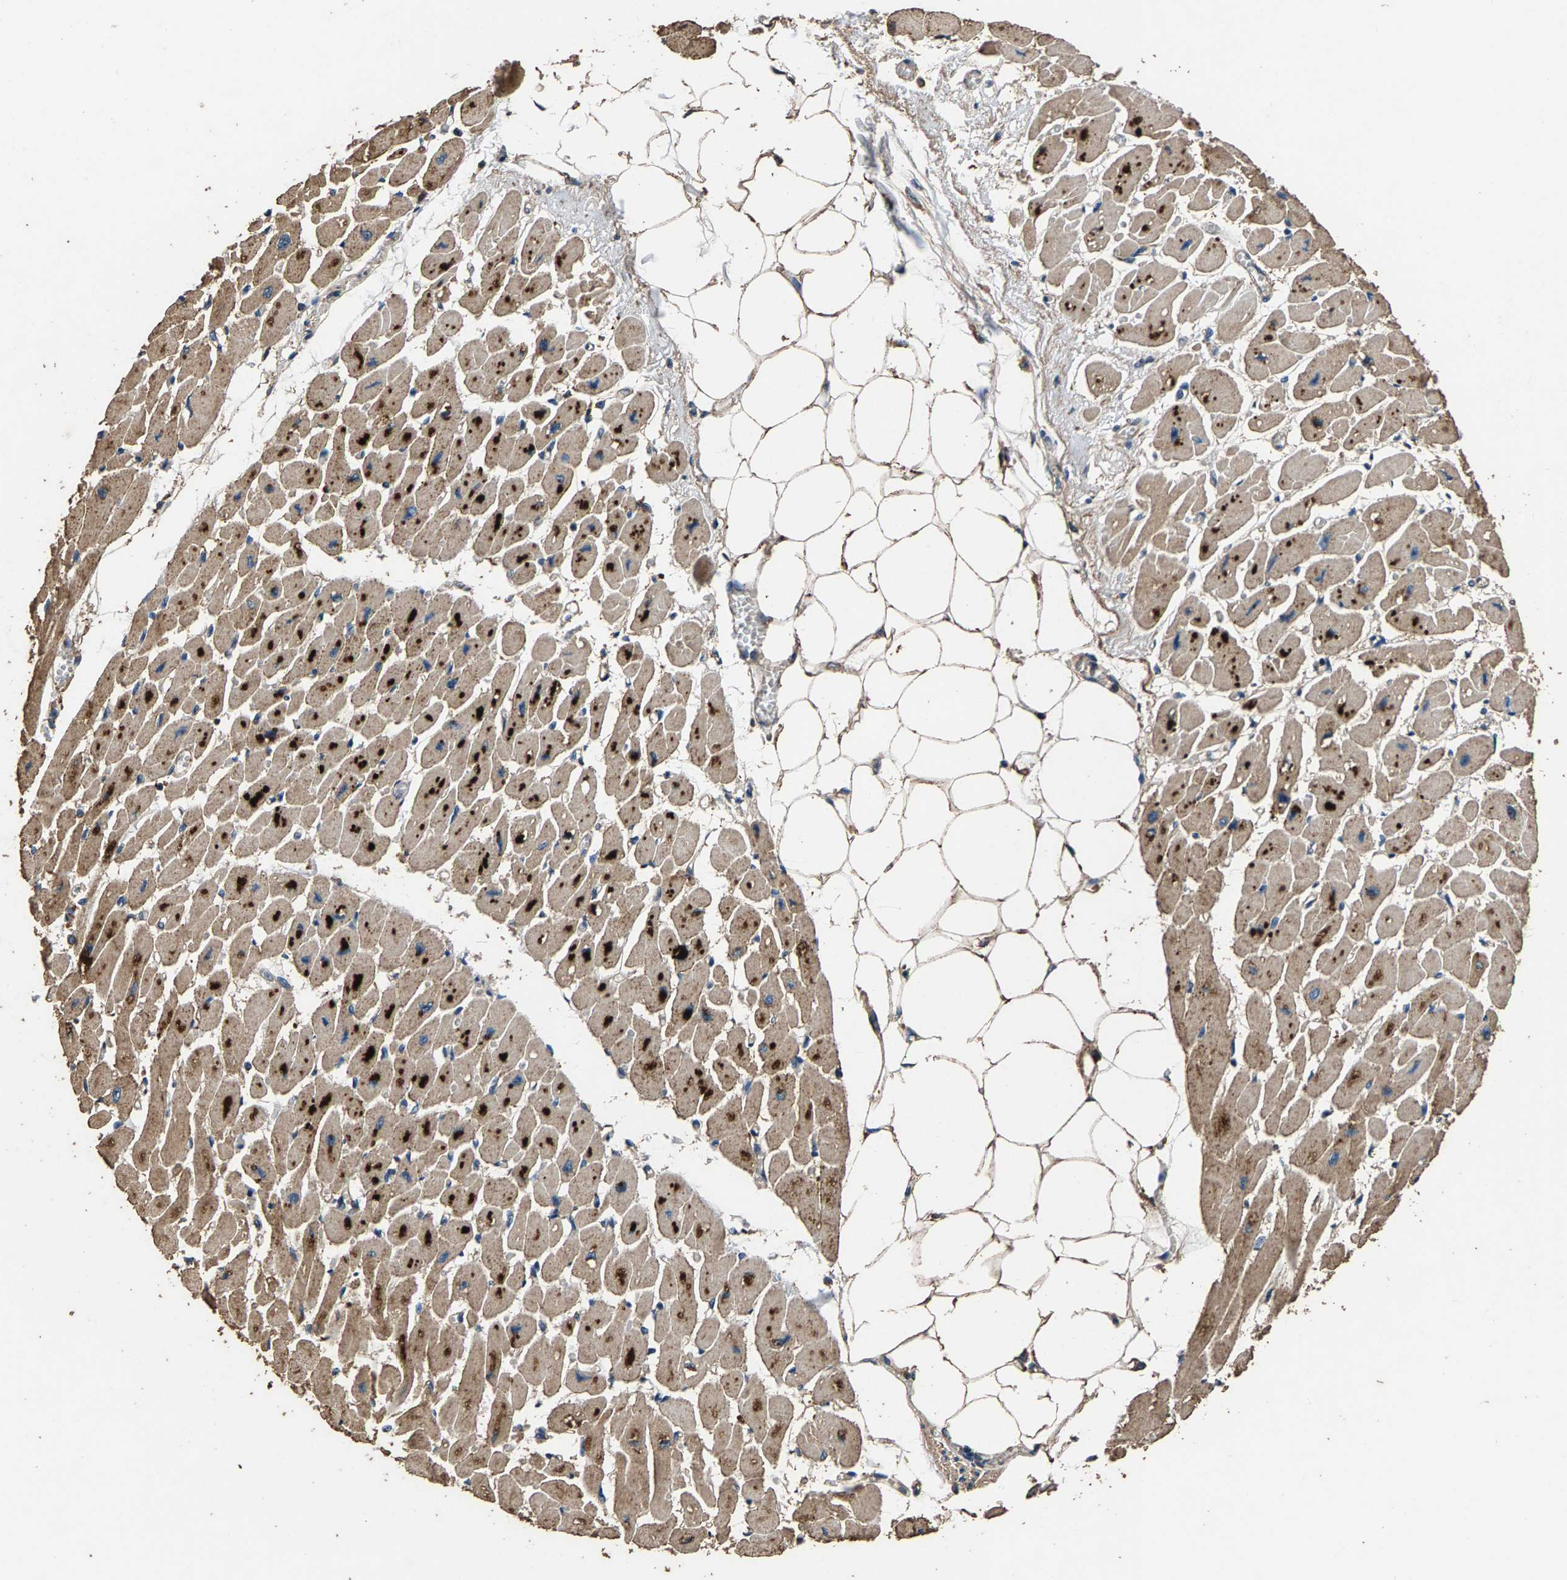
{"staining": {"intensity": "strong", "quantity": ">75%", "location": "cytoplasmic/membranous"}, "tissue": "heart muscle", "cell_type": "Cardiomyocytes", "image_type": "normal", "snomed": [{"axis": "morphology", "description": "Normal tissue, NOS"}, {"axis": "topography", "description": "Heart"}], "caption": "IHC histopathology image of normal heart muscle stained for a protein (brown), which demonstrates high levels of strong cytoplasmic/membranous expression in approximately >75% of cardiomyocytes.", "gene": "MRPL27", "patient": {"sex": "female", "age": 54}}